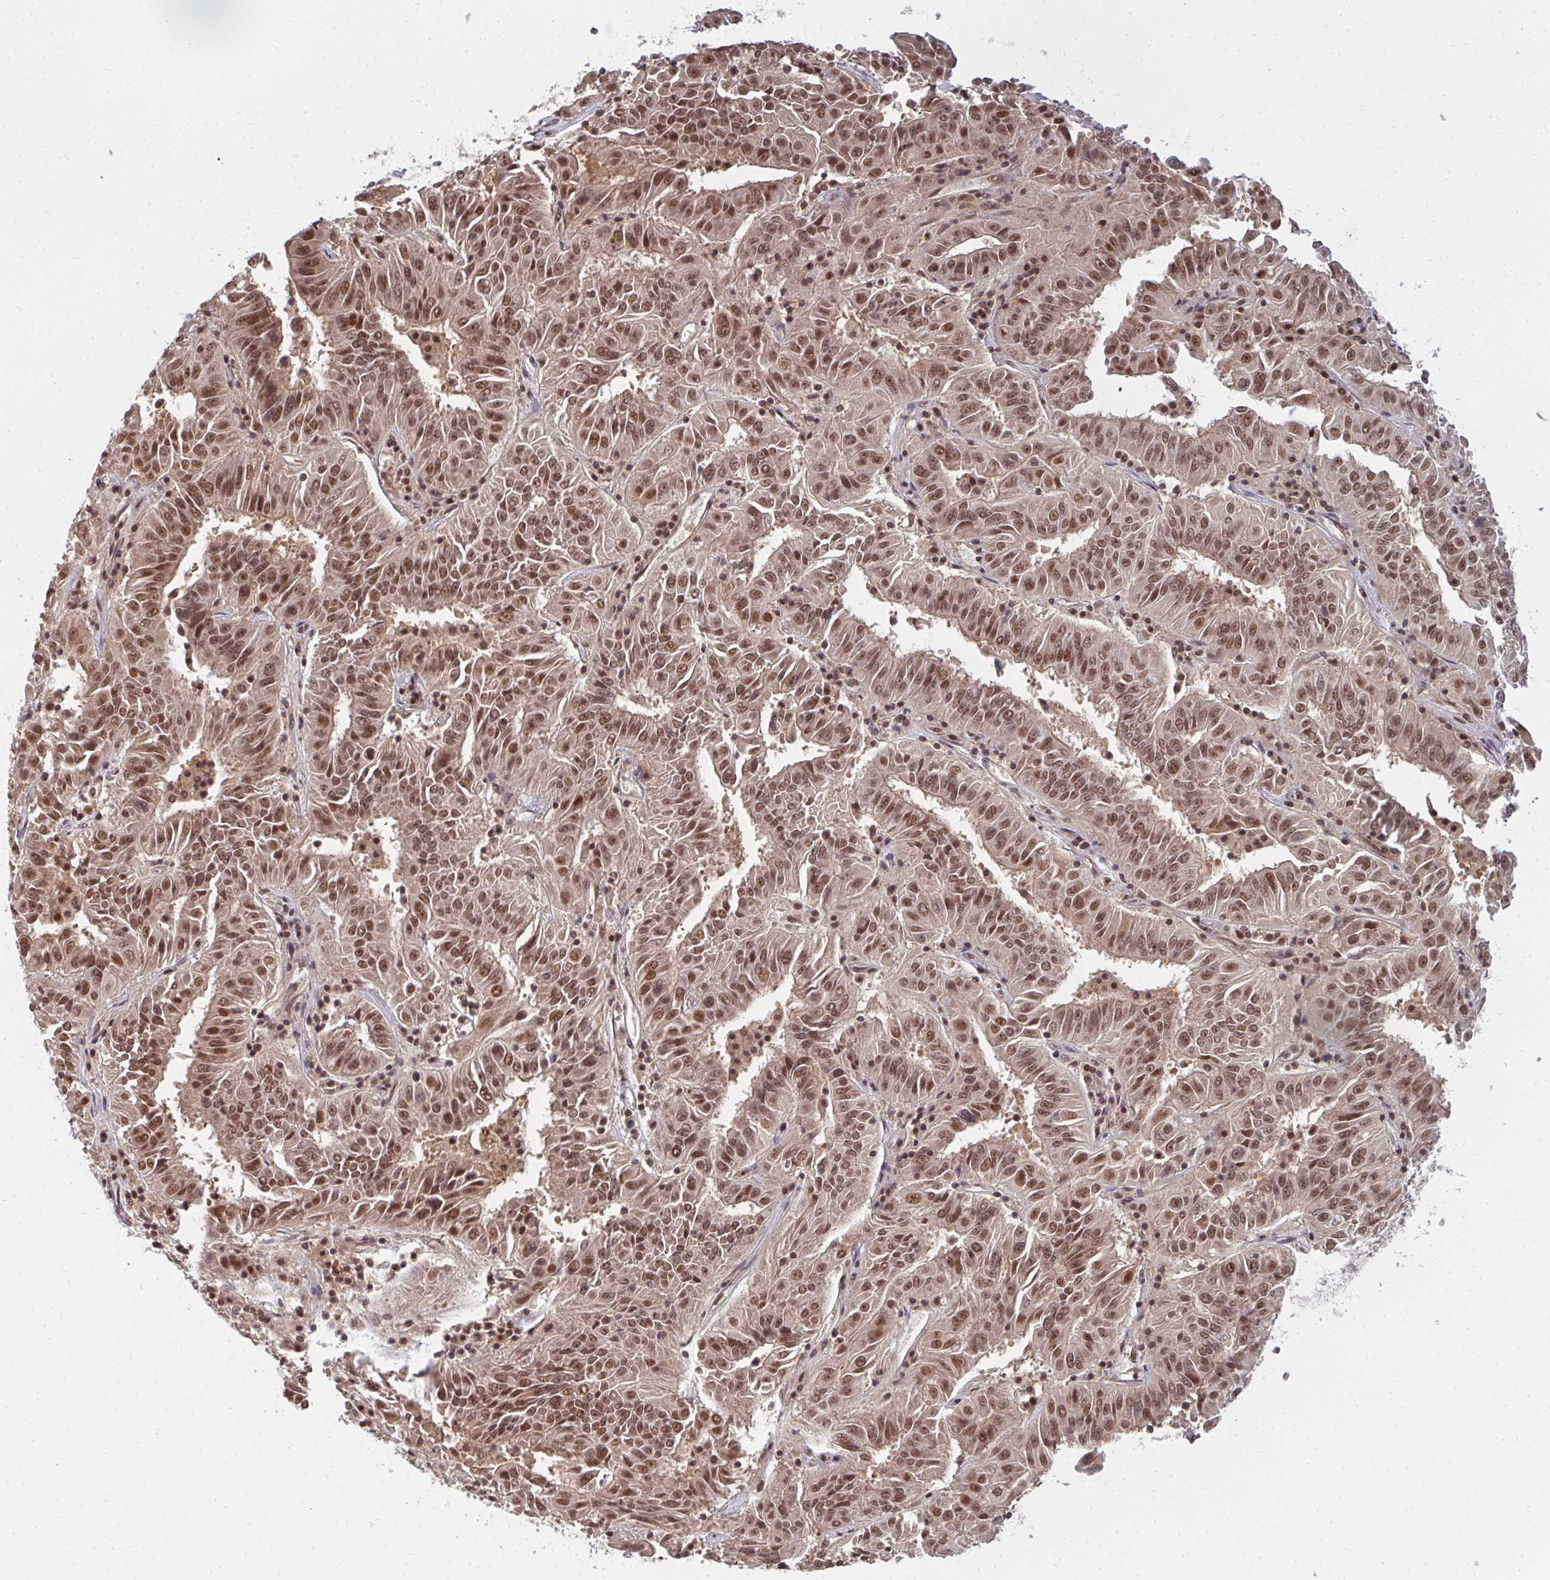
{"staining": {"intensity": "moderate", "quantity": ">75%", "location": "nuclear"}, "tissue": "pancreatic cancer", "cell_type": "Tumor cells", "image_type": "cancer", "snomed": [{"axis": "morphology", "description": "Adenocarcinoma, NOS"}, {"axis": "topography", "description": "Pancreas"}], "caption": "Approximately >75% of tumor cells in pancreatic adenocarcinoma show moderate nuclear protein expression as visualized by brown immunohistochemical staining.", "gene": "GTF3C6", "patient": {"sex": "male", "age": 63}}